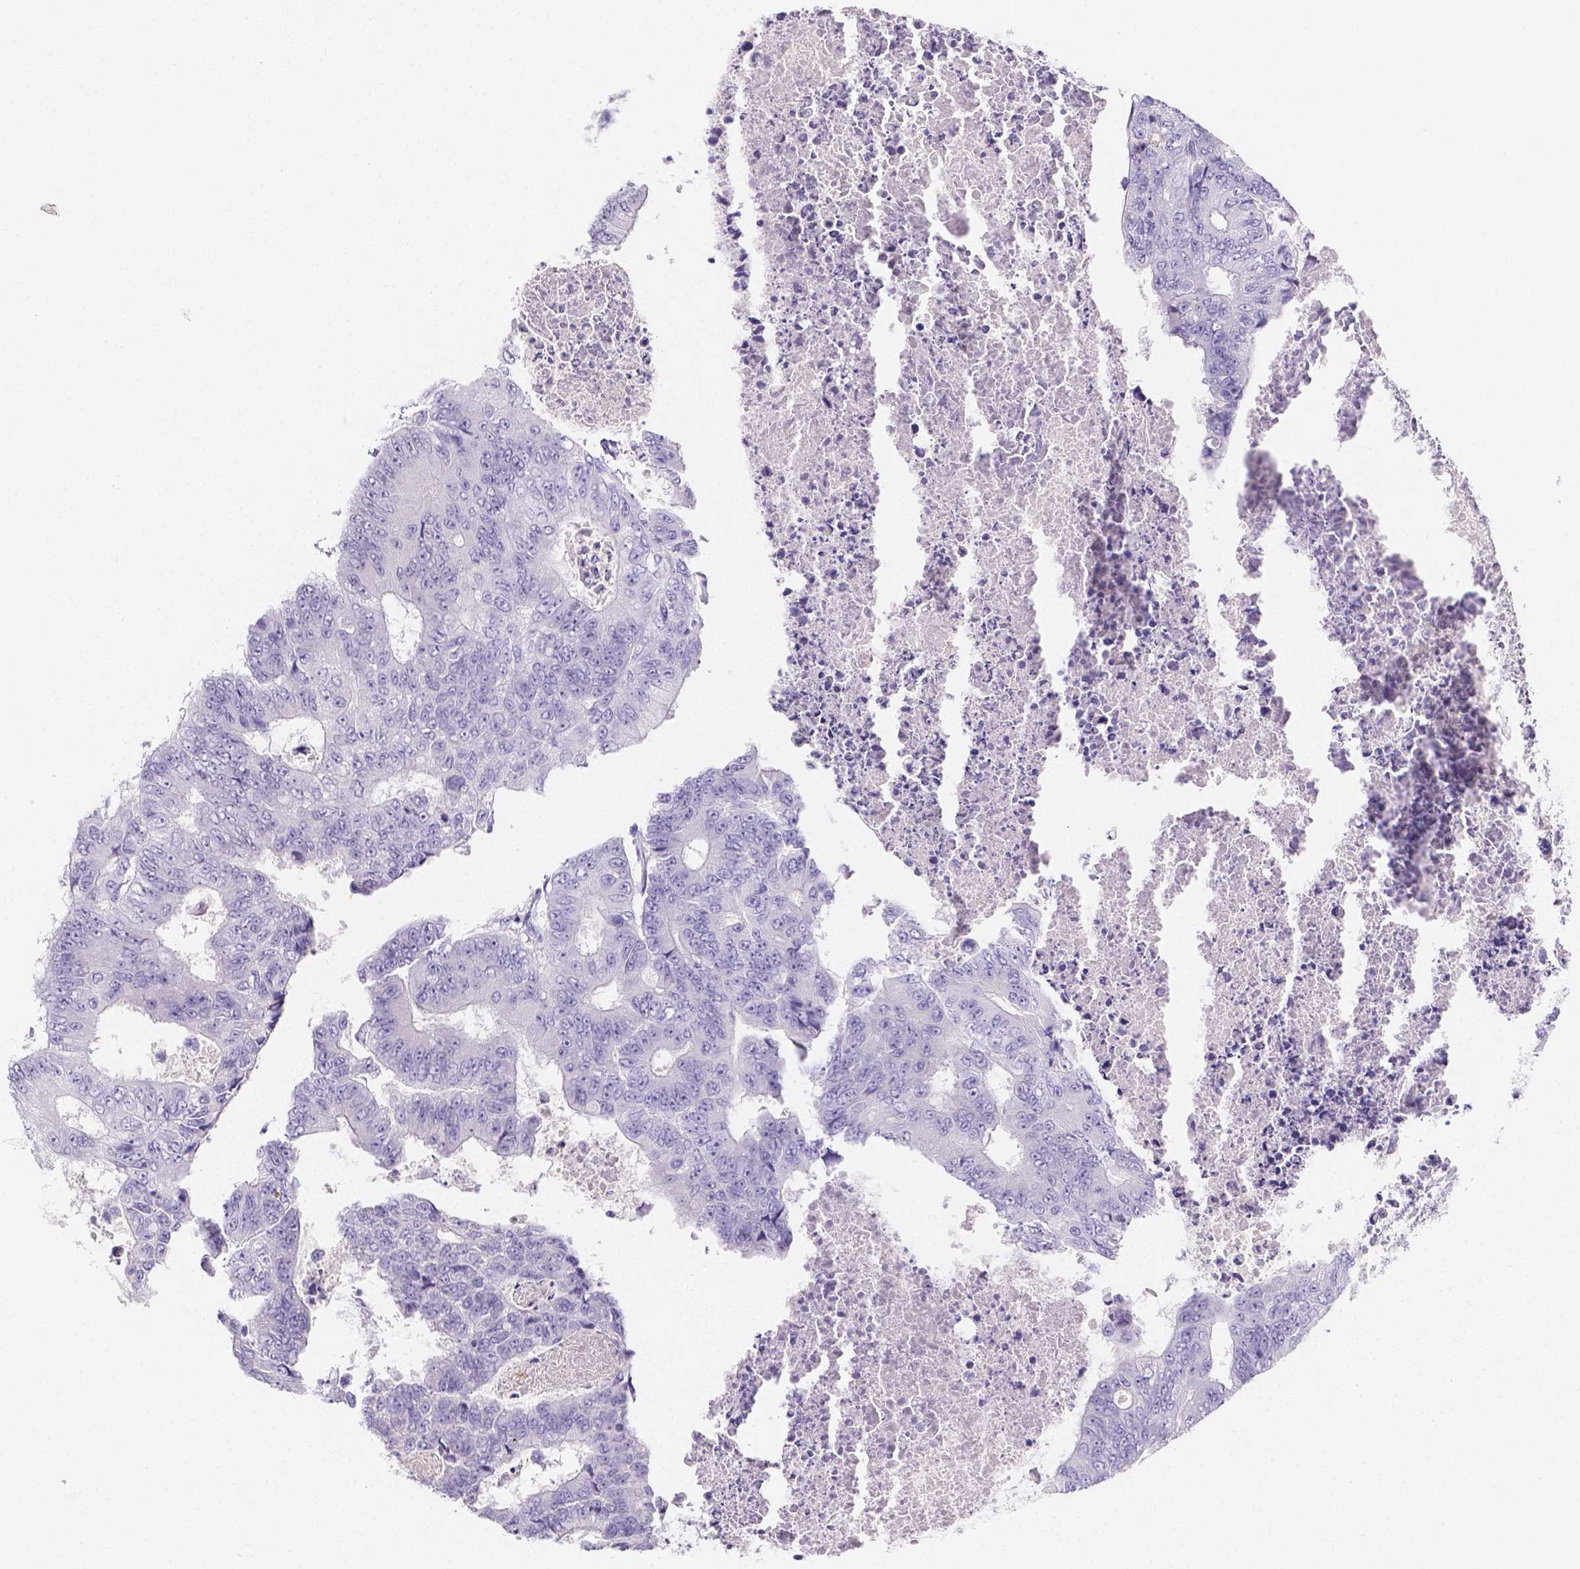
{"staining": {"intensity": "negative", "quantity": "none", "location": "none"}, "tissue": "colorectal cancer", "cell_type": "Tumor cells", "image_type": "cancer", "snomed": [{"axis": "morphology", "description": "Adenocarcinoma, NOS"}, {"axis": "topography", "description": "Colon"}], "caption": "Immunohistochemical staining of human colorectal cancer exhibits no significant positivity in tumor cells.", "gene": "PLXNA4", "patient": {"sex": "female", "age": 48}}